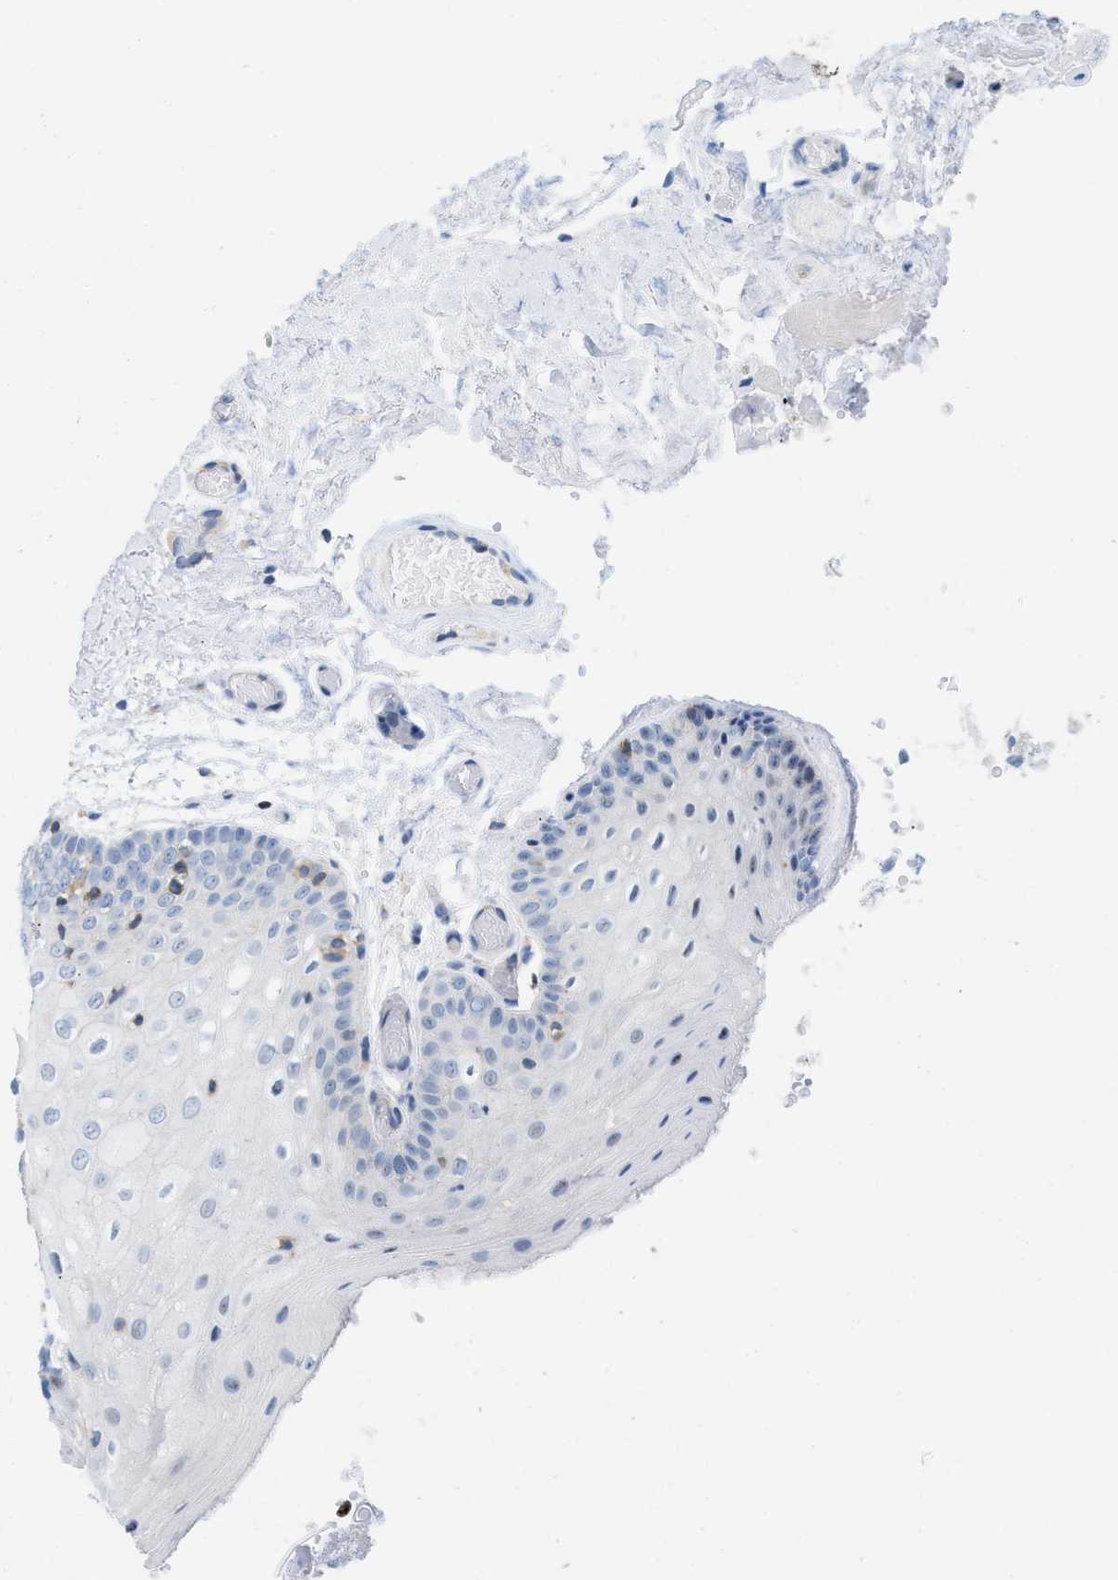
{"staining": {"intensity": "negative", "quantity": "none", "location": "none"}, "tissue": "oral mucosa", "cell_type": "Squamous epithelial cells", "image_type": "normal", "snomed": [{"axis": "morphology", "description": "Normal tissue, NOS"}, {"axis": "morphology", "description": "Squamous cell carcinoma, NOS"}, {"axis": "topography", "description": "Oral tissue"}, {"axis": "topography", "description": "Head-Neck"}], "caption": "Immunohistochemical staining of benign human oral mucosa exhibits no significant positivity in squamous epithelial cells.", "gene": "IL16", "patient": {"sex": "male", "age": 71}}